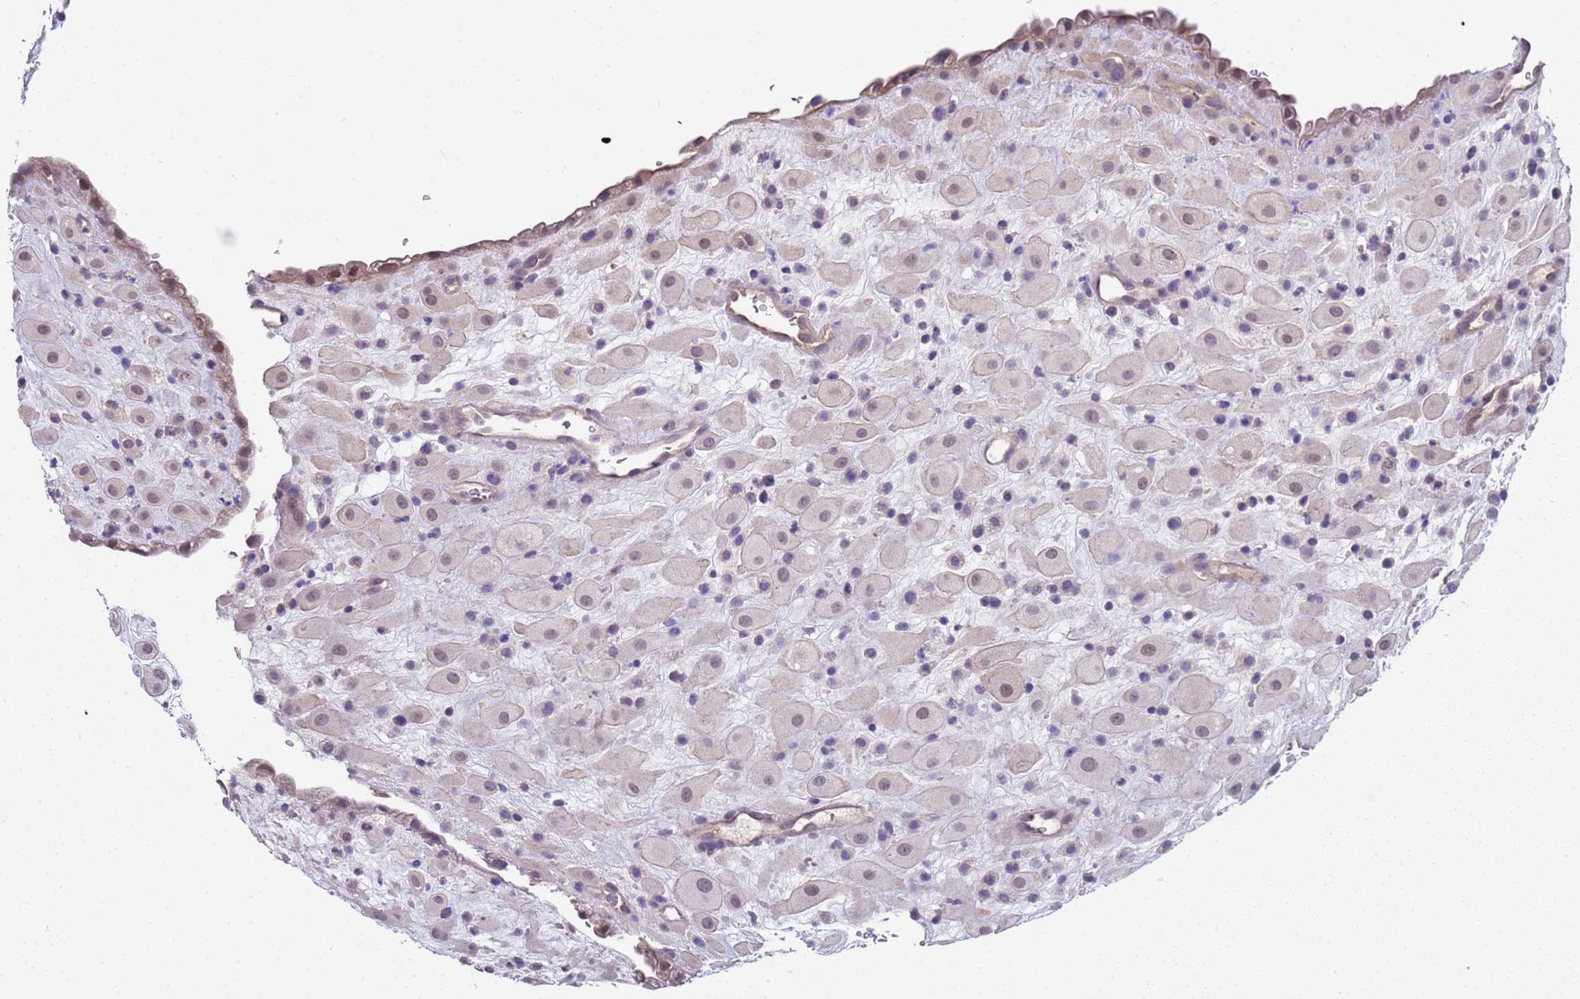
{"staining": {"intensity": "weak", "quantity": "25%-75%", "location": "nuclear"}, "tissue": "placenta", "cell_type": "Decidual cells", "image_type": "normal", "snomed": [{"axis": "morphology", "description": "Normal tissue, NOS"}, {"axis": "topography", "description": "Placenta"}], "caption": "Protein staining of normal placenta displays weak nuclear positivity in approximately 25%-75% of decidual cells. (DAB (3,3'-diaminobenzidine) IHC, brown staining for protein, blue staining for nuclei).", "gene": "TRMT10A", "patient": {"sex": "female", "age": 35}}